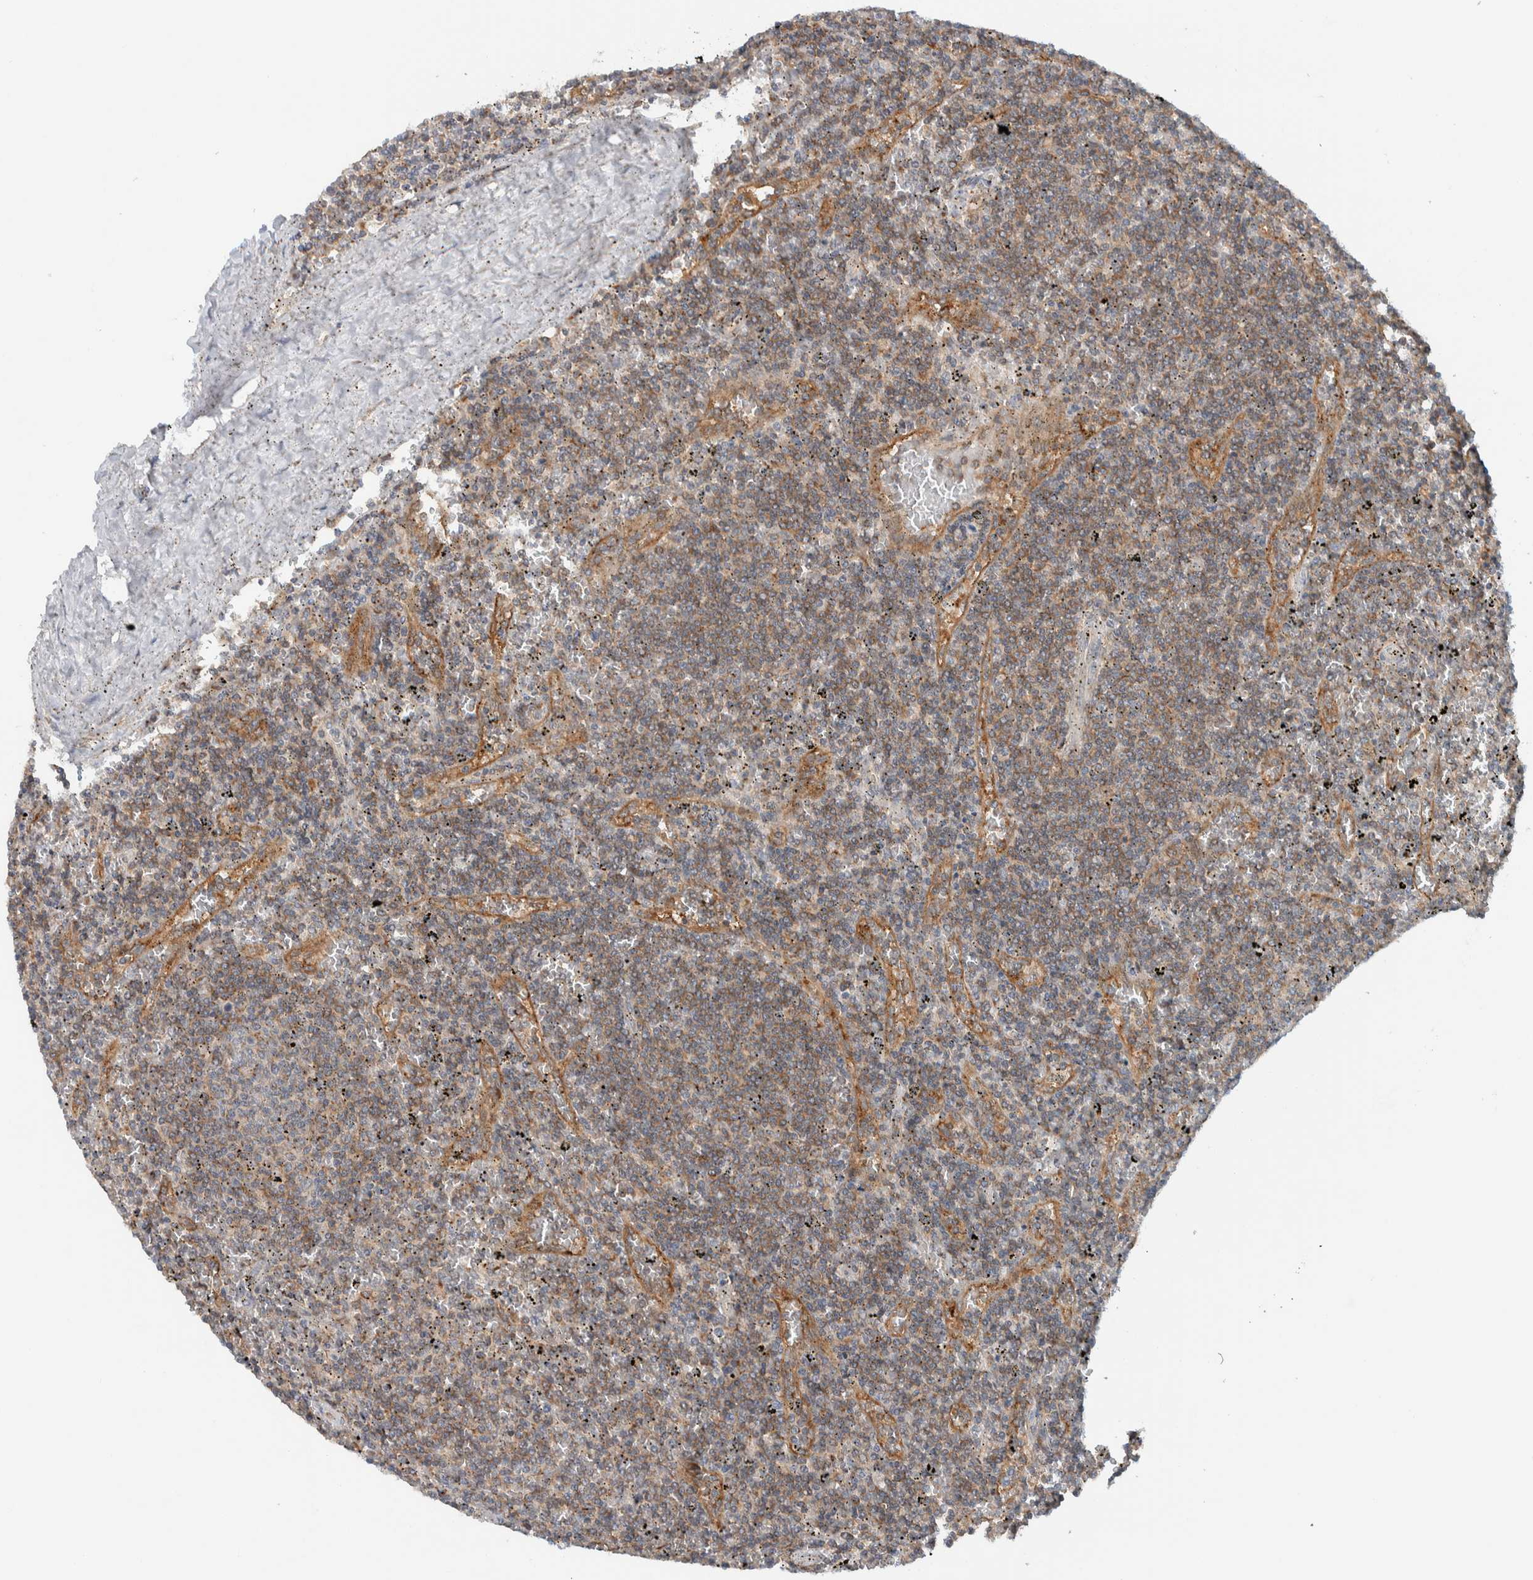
{"staining": {"intensity": "moderate", "quantity": ">75%", "location": "cytoplasmic/membranous"}, "tissue": "lymphoma", "cell_type": "Tumor cells", "image_type": "cancer", "snomed": [{"axis": "morphology", "description": "Malignant lymphoma, non-Hodgkin's type, Low grade"}, {"axis": "topography", "description": "Spleen"}], "caption": "Low-grade malignant lymphoma, non-Hodgkin's type stained with DAB (3,3'-diaminobenzidine) immunohistochemistry (IHC) reveals medium levels of moderate cytoplasmic/membranous staining in approximately >75% of tumor cells. (Brightfield microscopy of DAB IHC at high magnification).", "gene": "RERE", "patient": {"sex": "female", "age": 50}}